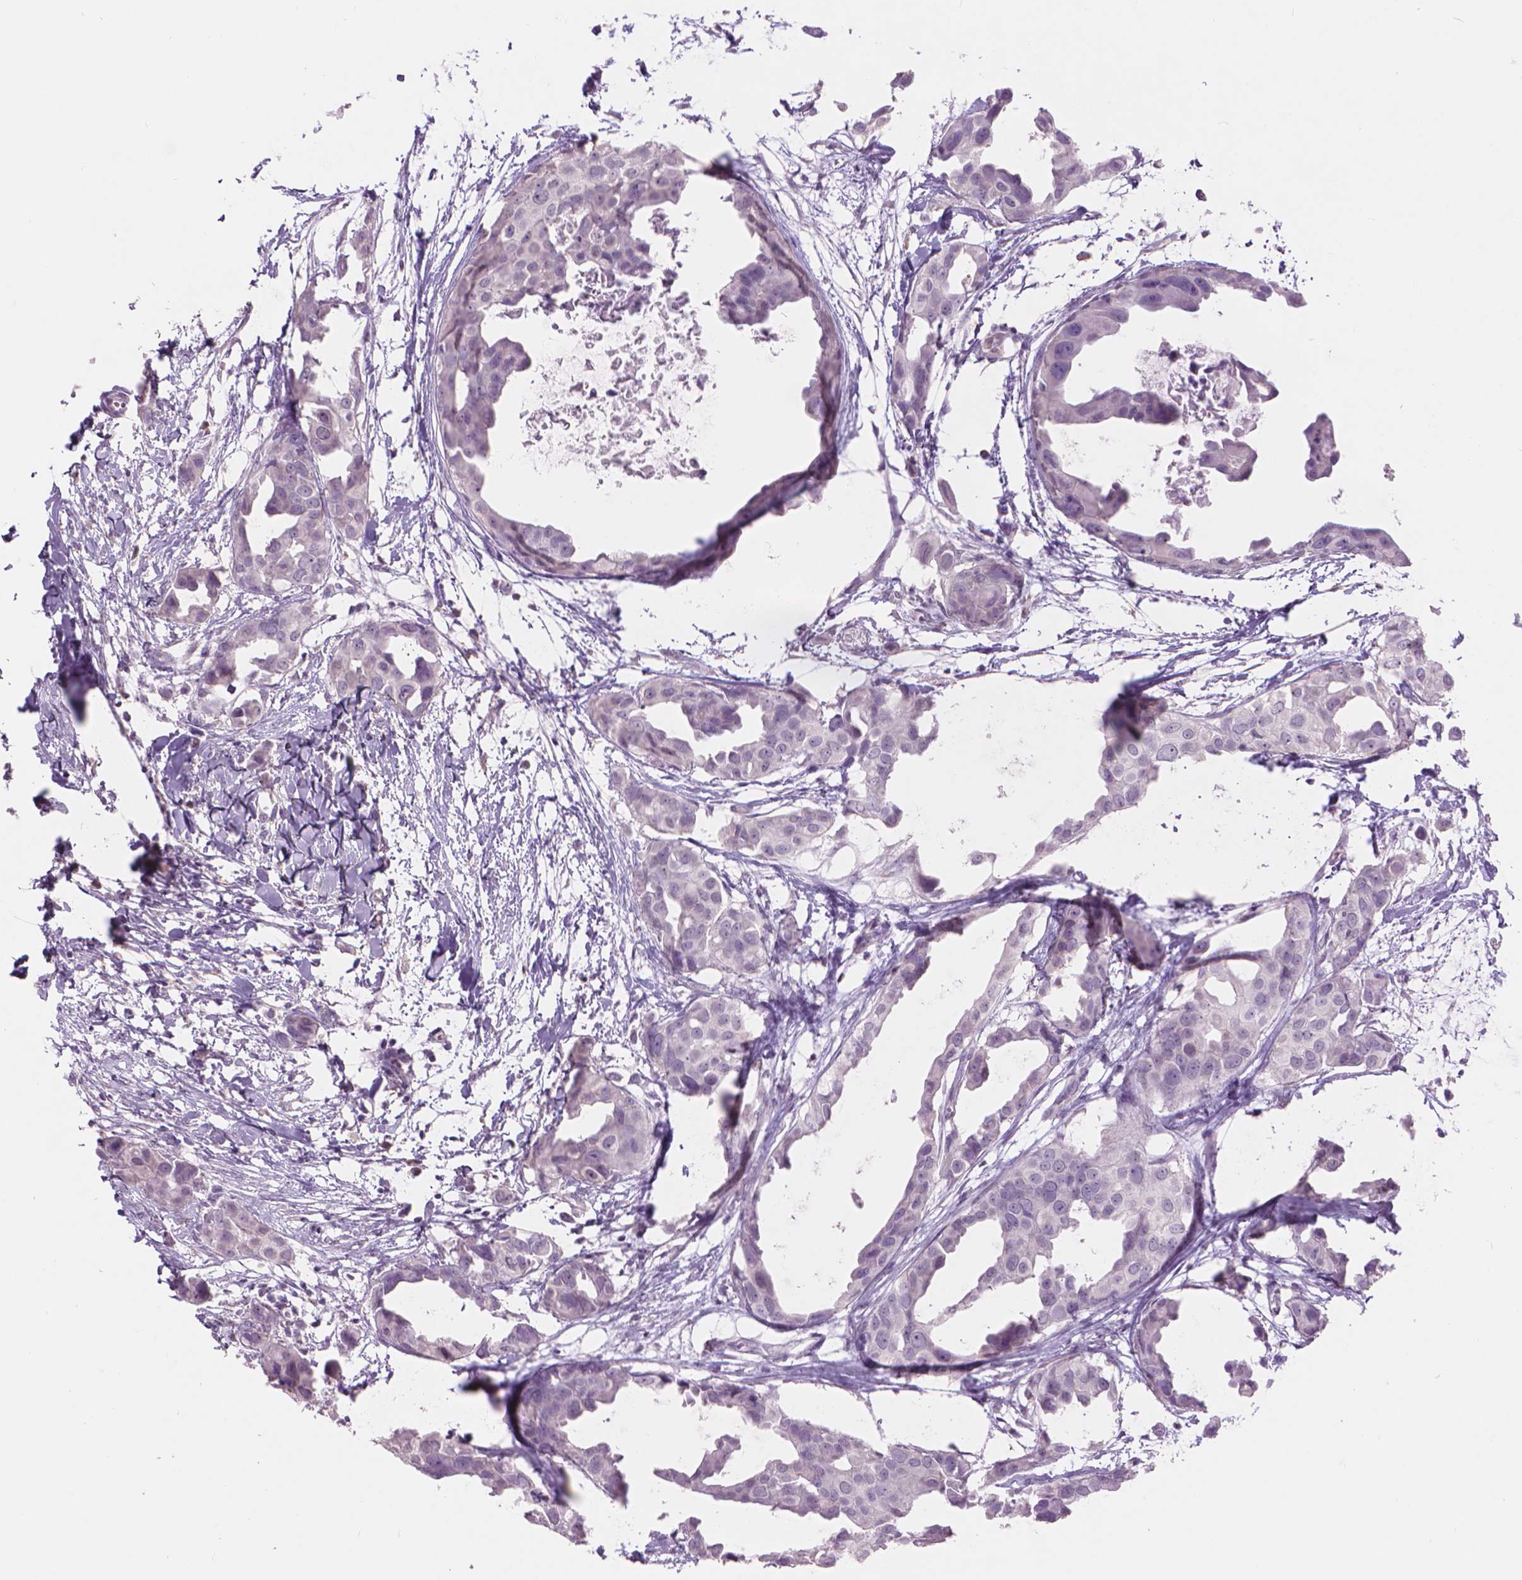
{"staining": {"intensity": "negative", "quantity": "none", "location": "none"}, "tissue": "breast cancer", "cell_type": "Tumor cells", "image_type": "cancer", "snomed": [{"axis": "morphology", "description": "Duct carcinoma"}, {"axis": "topography", "description": "Breast"}], "caption": "The micrograph exhibits no significant staining in tumor cells of breast infiltrating ductal carcinoma.", "gene": "ENO2", "patient": {"sex": "female", "age": 38}}